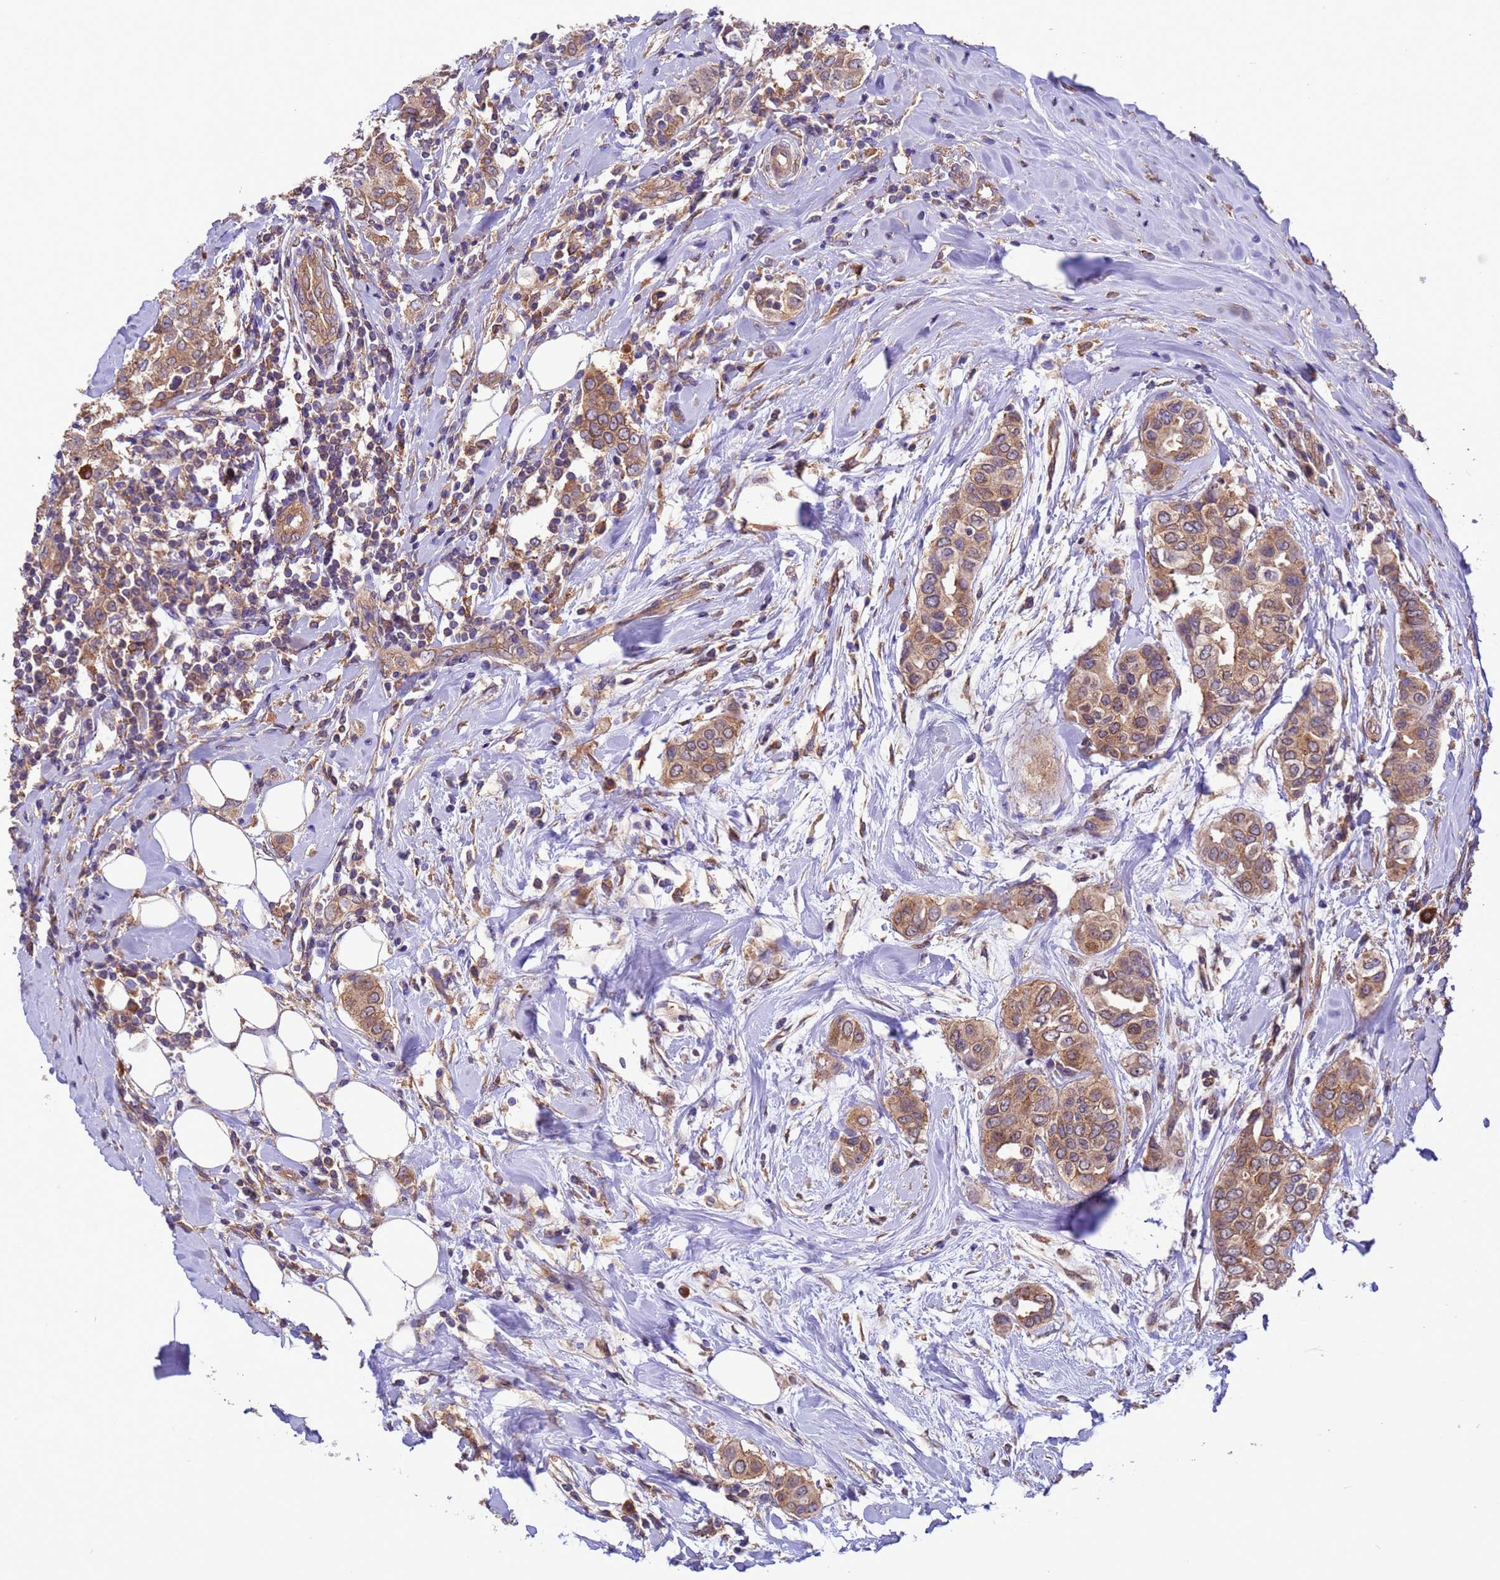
{"staining": {"intensity": "moderate", "quantity": ">75%", "location": "cytoplasmic/membranous"}, "tissue": "breast cancer", "cell_type": "Tumor cells", "image_type": "cancer", "snomed": [{"axis": "morphology", "description": "Lobular carcinoma"}, {"axis": "topography", "description": "Breast"}], "caption": "Protein expression analysis of human breast cancer reveals moderate cytoplasmic/membranous positivity in about >75% of tumor cells.", "gene": "ARHGAP12", "patient": {"sex": "female", "age": 51}}